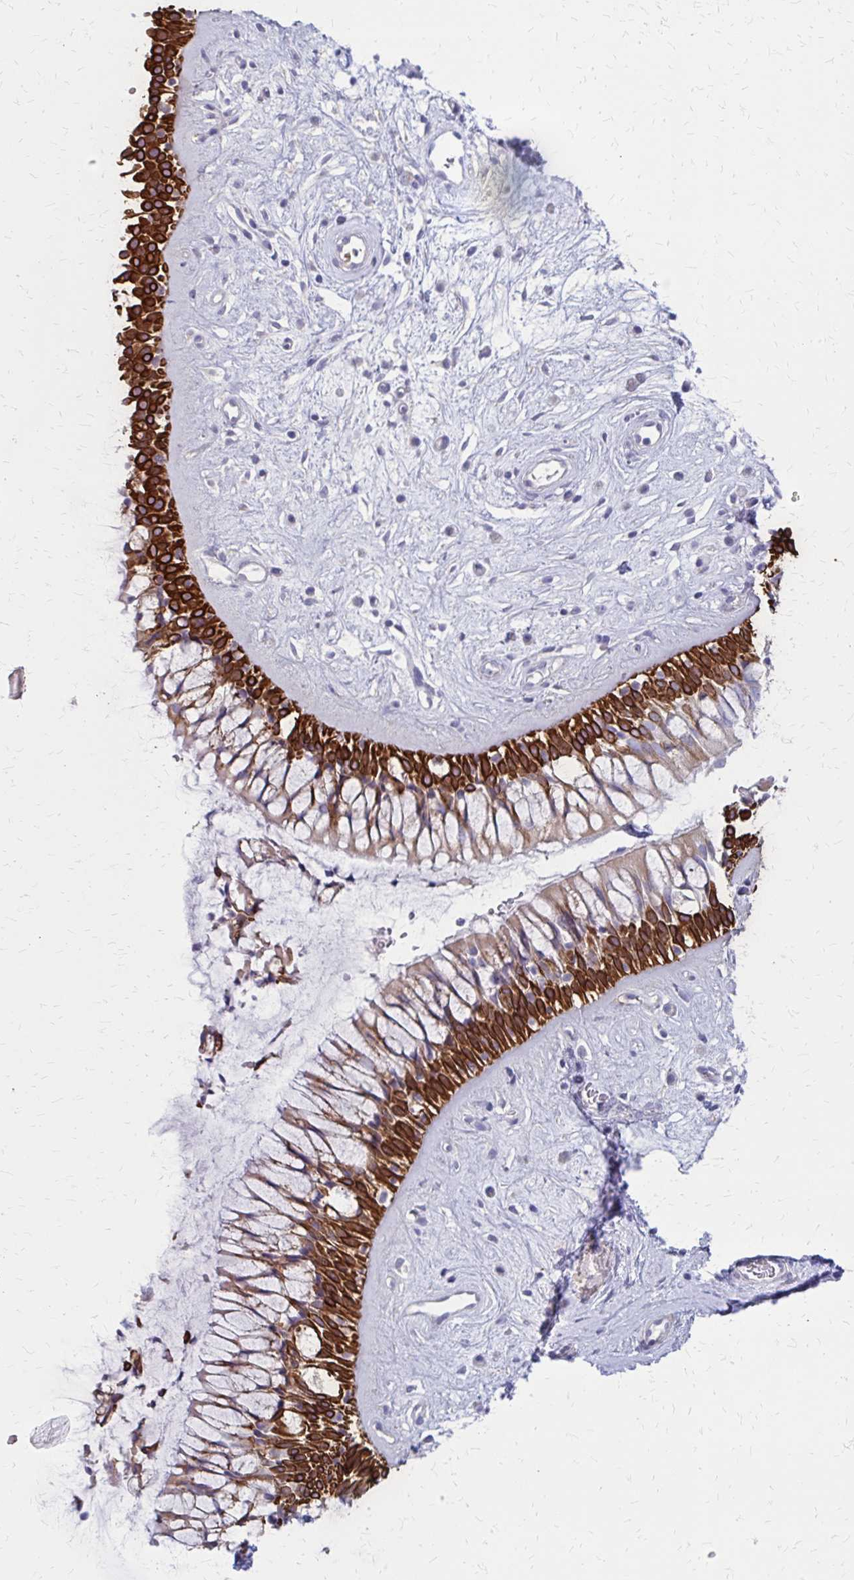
{"staining": {"intensity": "strong", "quantity": ">75%", "location": "cytoplasmic/membranous"}, "tissue": "nasopharynx", "cell_type": "Respiratory epithelial cells", "image_type": "normal", "snomed": [{"axis": "morphology", "description": "Normal tissue, NOS"}, {"axis": "topography", "description": "Nasopharynx"}], "caption": "Strong cytoplasmic/membranous positivity is identified in about >75% of respiratory epithelial cells in unremarkable nasopharynx. (IHC, brightfield microscopy, high magnification).", "gene": "GLYATL2", "patient": {"sex": "male", "age": 32}}